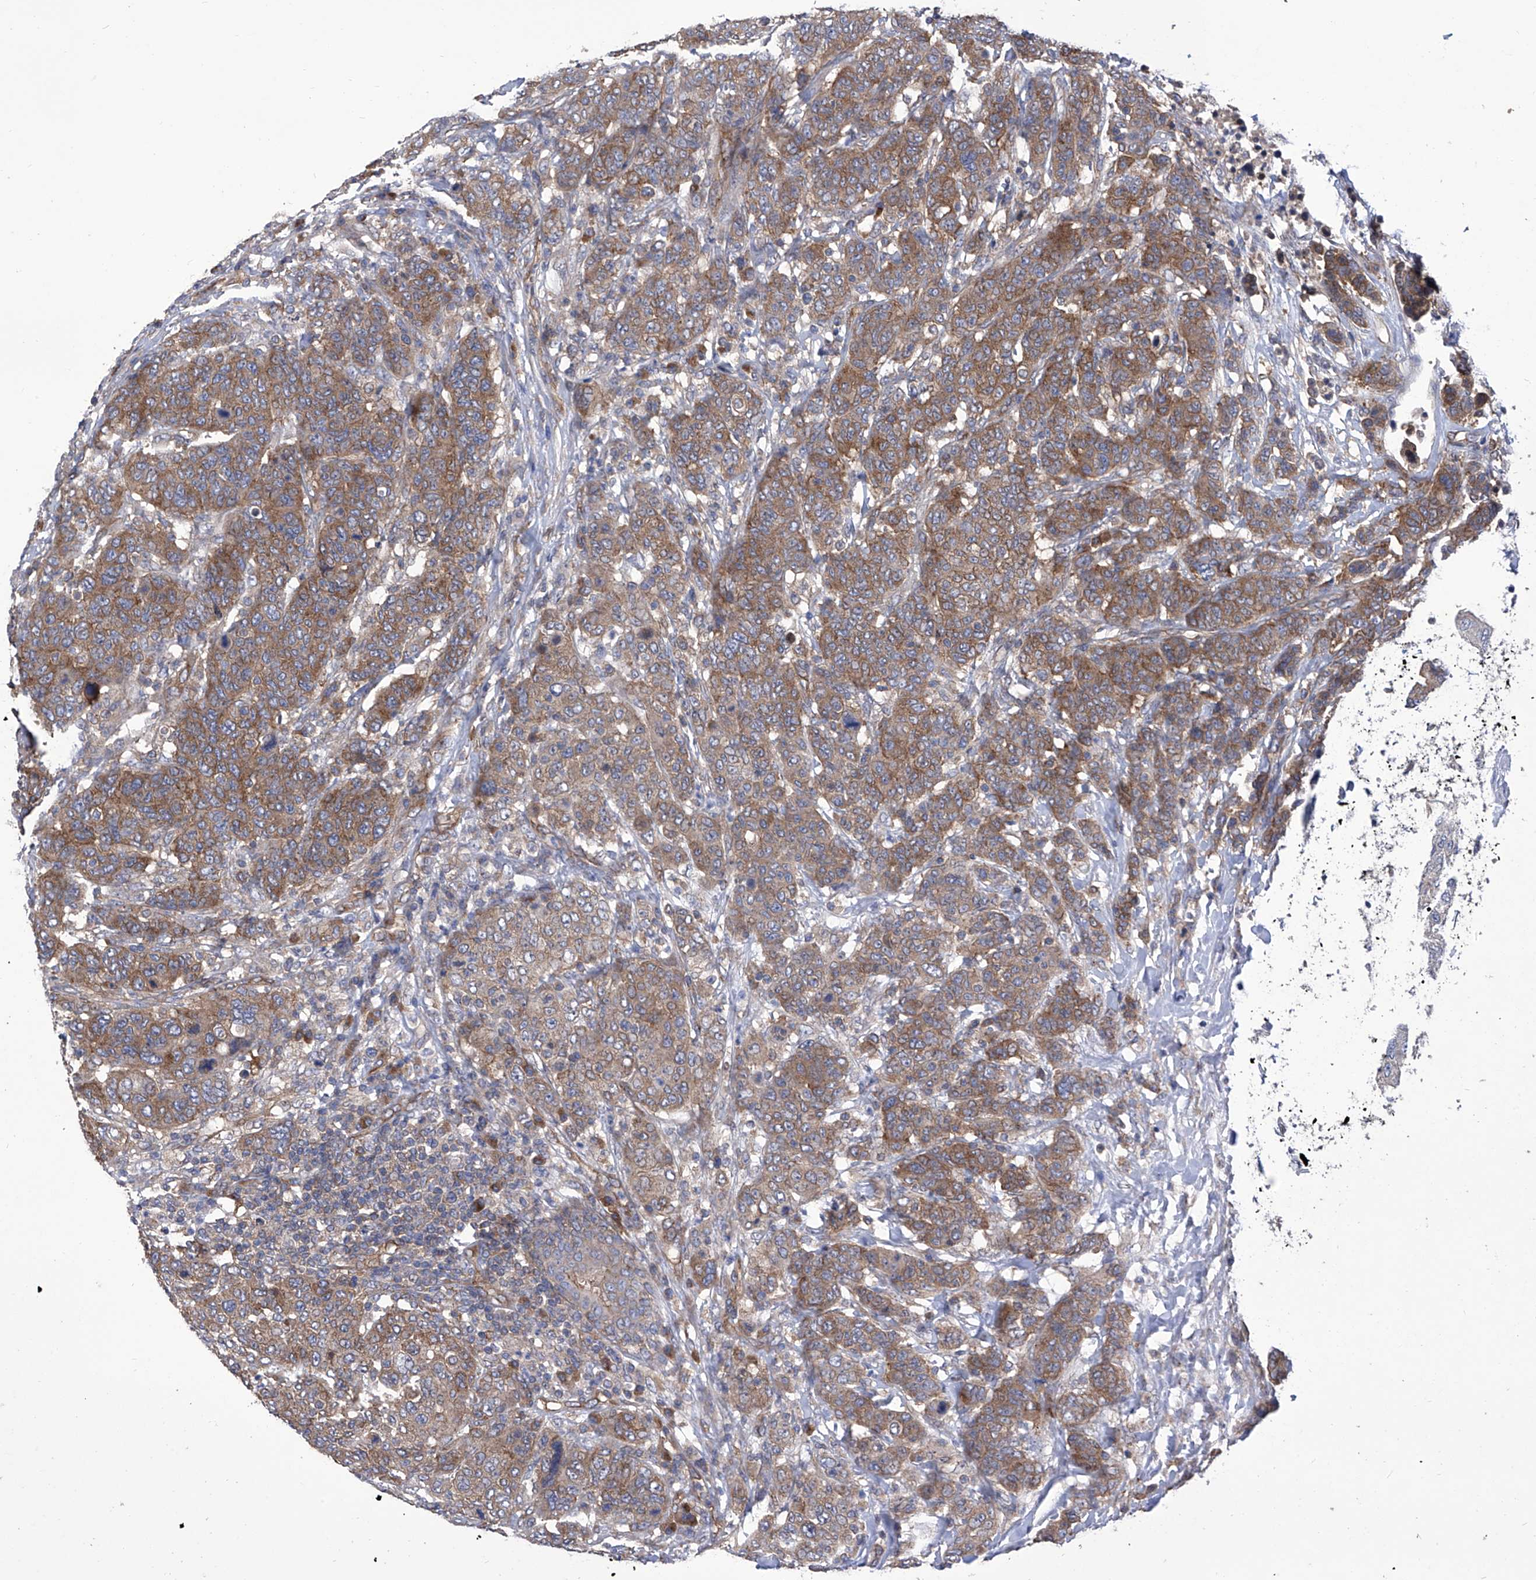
{"staining": {"intensity": "moderate", "quantity": ">75%", "location": "cytoplasmic/membranous"}, "tissue": "breast cancer", "cell_type": "Tumor cells", "image_type": "cancer", "snomed": [{"axis": "morphology", "description": "Duct carcinoma"}, {"axis": "topography", "description": "Breast"}], "caption": "Breast infiltrating ductal carcinoma stained for a protein (brown) demonstrates moderate cytoplasmic/membranous positive expression in approximately >75% of tumor cells.", "gene": "TJAP1", "patient": {"sex": "female", "age": 37}}